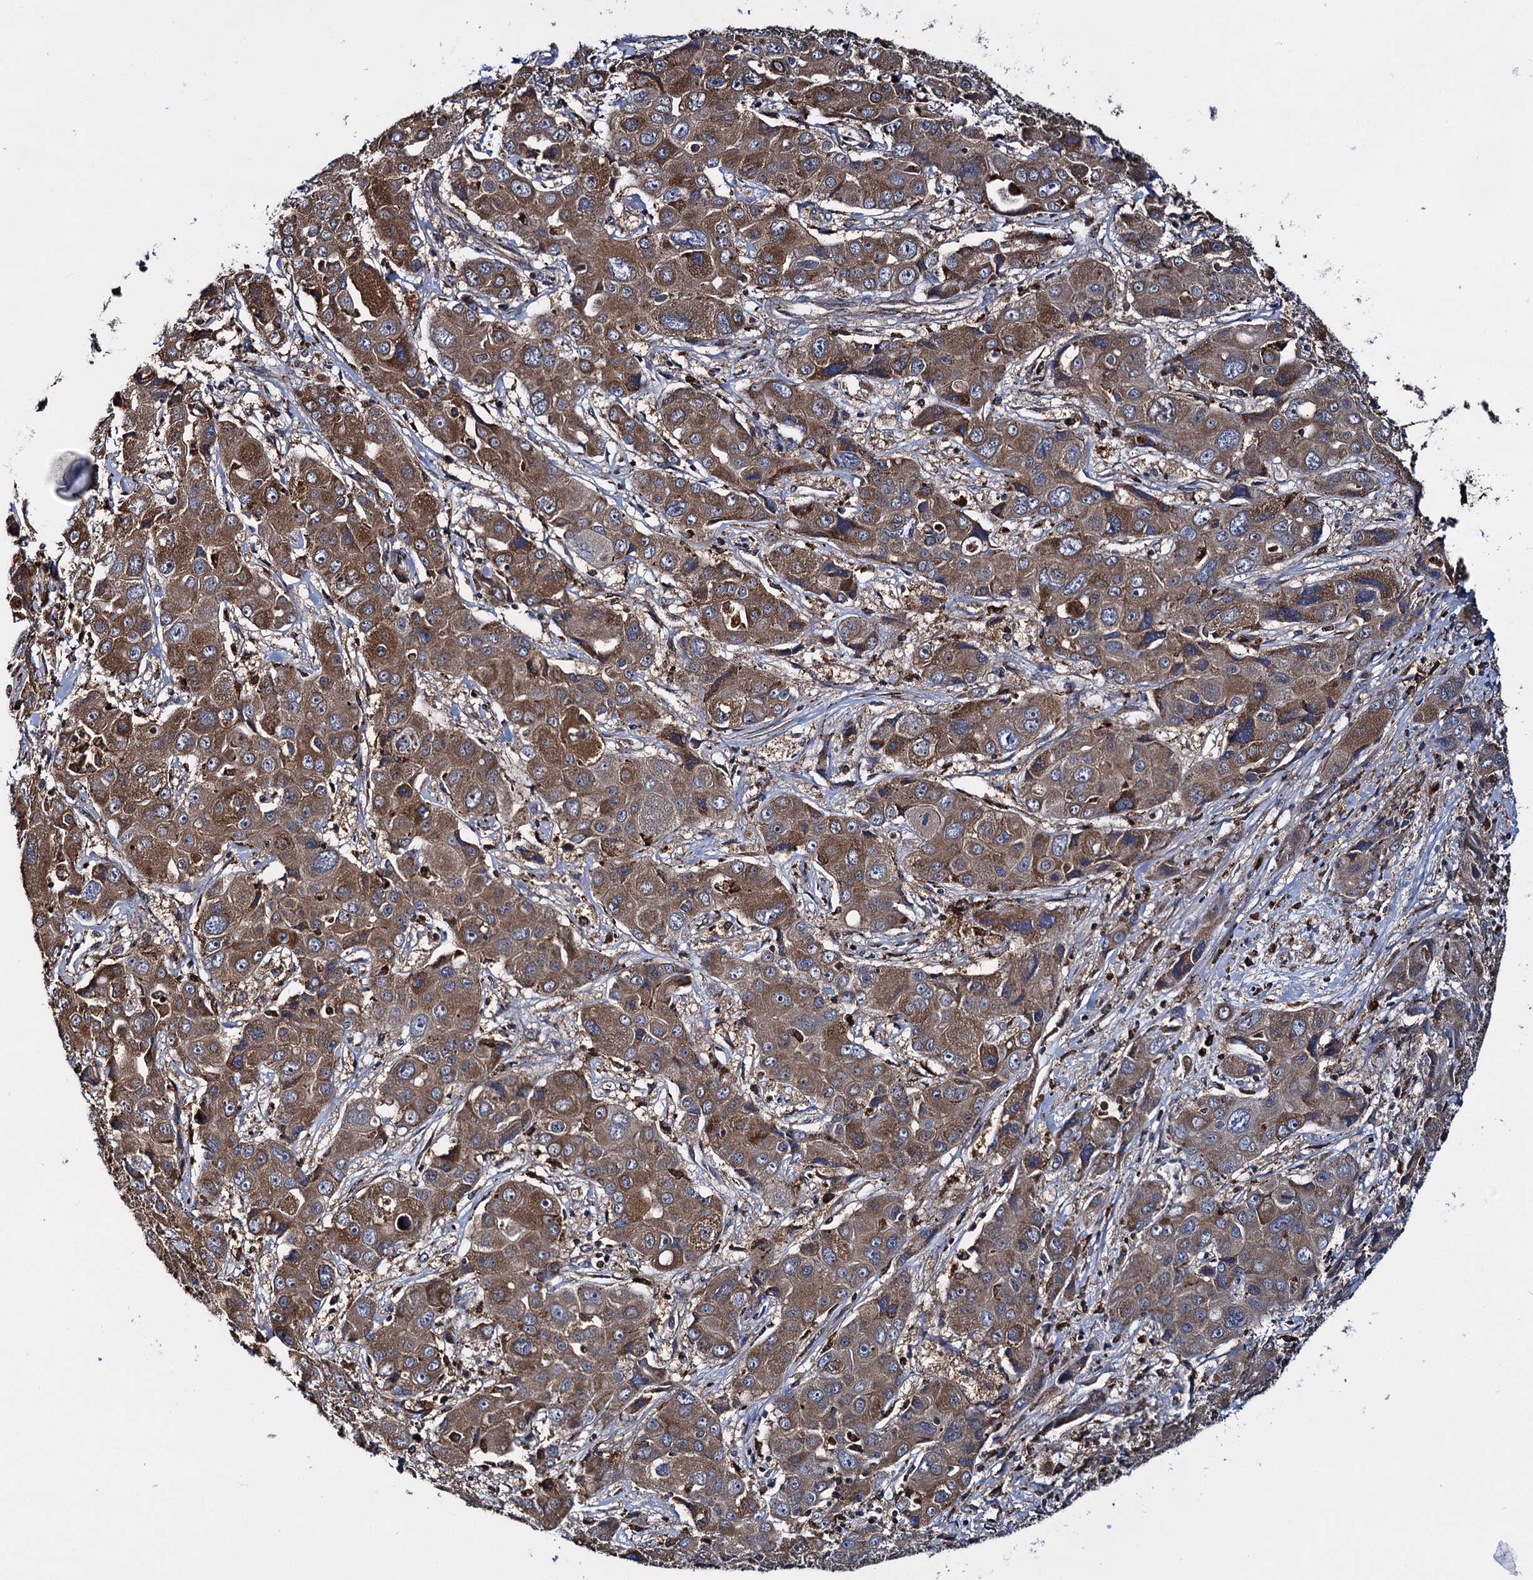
{"staining": {"intensity": "moderate", "quantity": ">75%", "location": "cytoplasmic/membranous"}, "tissue": "liver cancer", "cell_type": "Tumor cells", "image_type": "cancer", "snomed": [{"axis": "morphology", "description": "Cholangiocarcinoma"}, {"axis": "topography", "description": "Liver"}], "caption": "Immunohistochemical staining of liver cancer displays medium levels of moderate cytoplasmic/membranous positivity in about >75% of tumor cells. Immunohistochemistry stains the protein of interest in brown and the nuclei are stained blue.", "gene": "UFM1", "patient": {"sex": "male", "age": 67}}